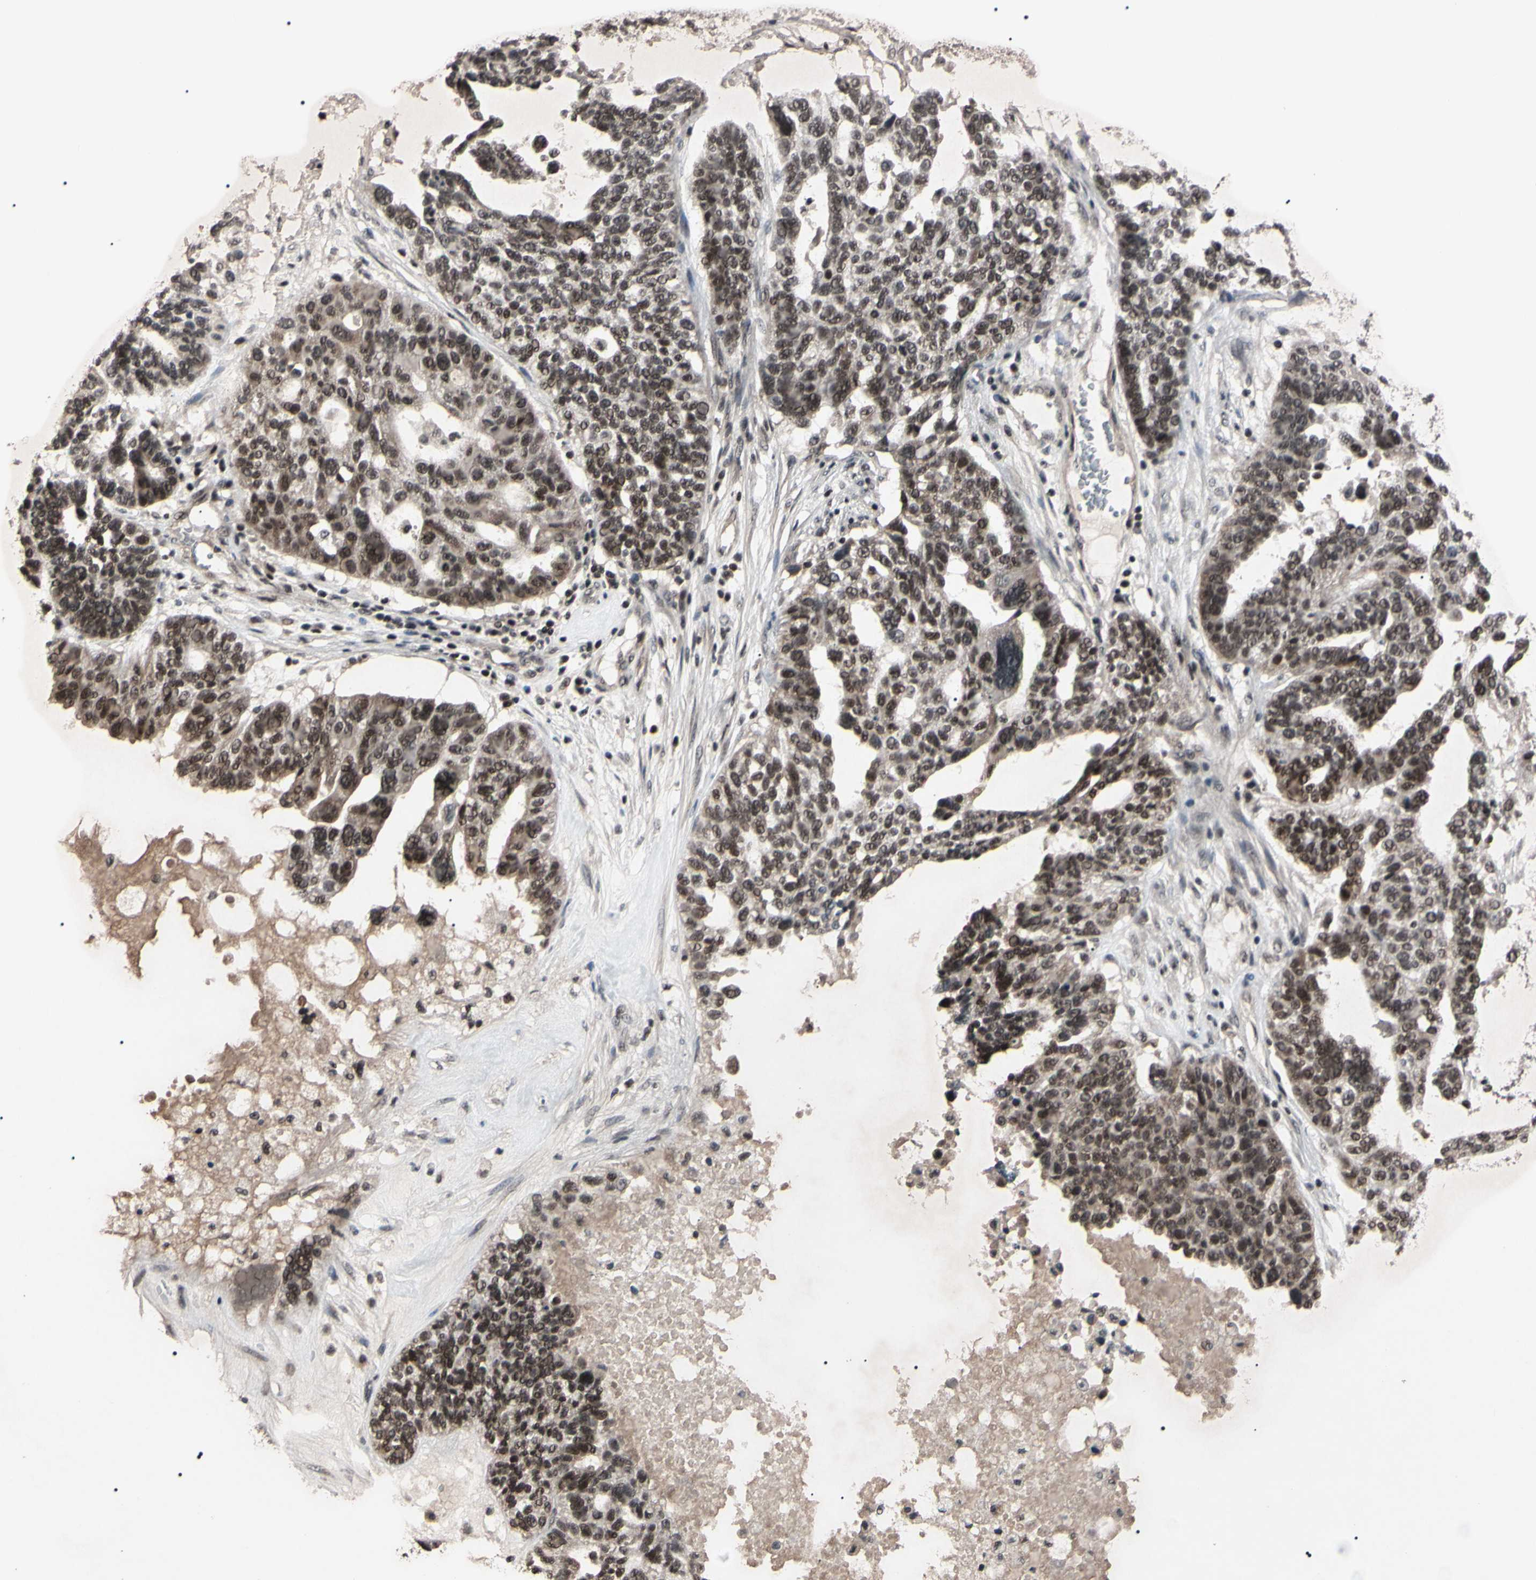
{"staining": {"intensity": "moderate", "quantity": "25%-75%", "location": "nuclear"}, "tissue": "ovarian cancer", "cell_type": "Tumor cells", "image_type": "cancer", "snomed": [{"axis": "morphology", "description": "Cystadenocarcinoma, serous, NOS"}, {"axis": "topography", "description": "Ovary"}], "caption": "A brown stain shows moderate nuclear expression of a protein in ovarian cancer tumor cells.", "gene": "YY1", "patient": {"sex": "female", "age": 59}}